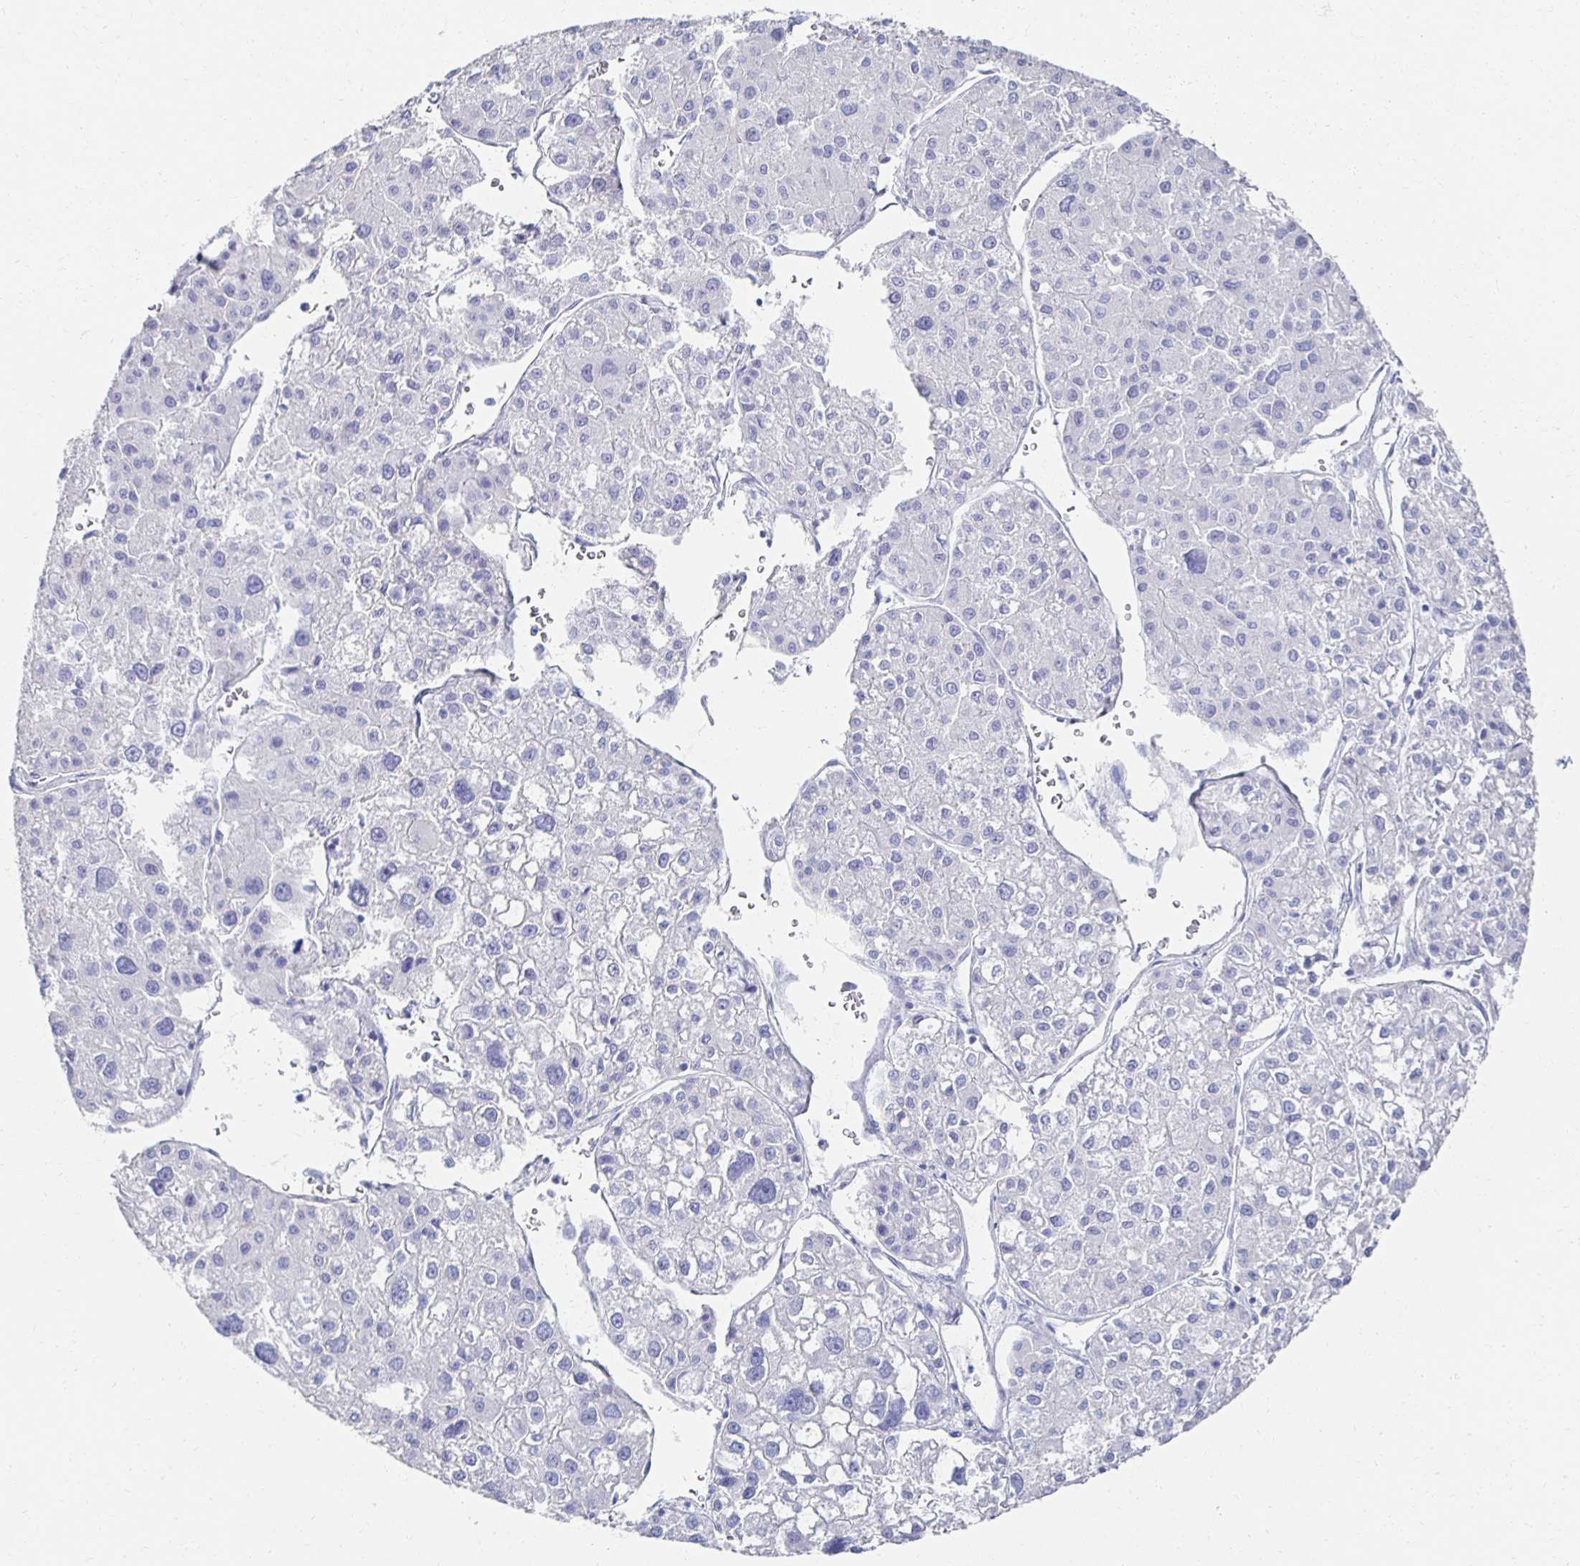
{"staining": {"intensity": "negative", "quantity": "none", "location": "none"}, "tissue": "liver cancer", "cell_type": "Tumor cells", "image_type": "cancer", "snomed": [{"axis": "morphology", "description": "Carcinoma, Hepatocellular, NOS"}, {"axis": "topography", "description": "Liver"}], "caption": "Immunohistochemistry (IHC) histopathology image of neoplastic tissue: hepatocellular carcinoma (liver) stained with DAB (3,3'-diaminobenzidine) shows no significant protein positivity in tumor cells.", "gene": "PRDM7", "patient": {"sex": "male", "age": 73}}